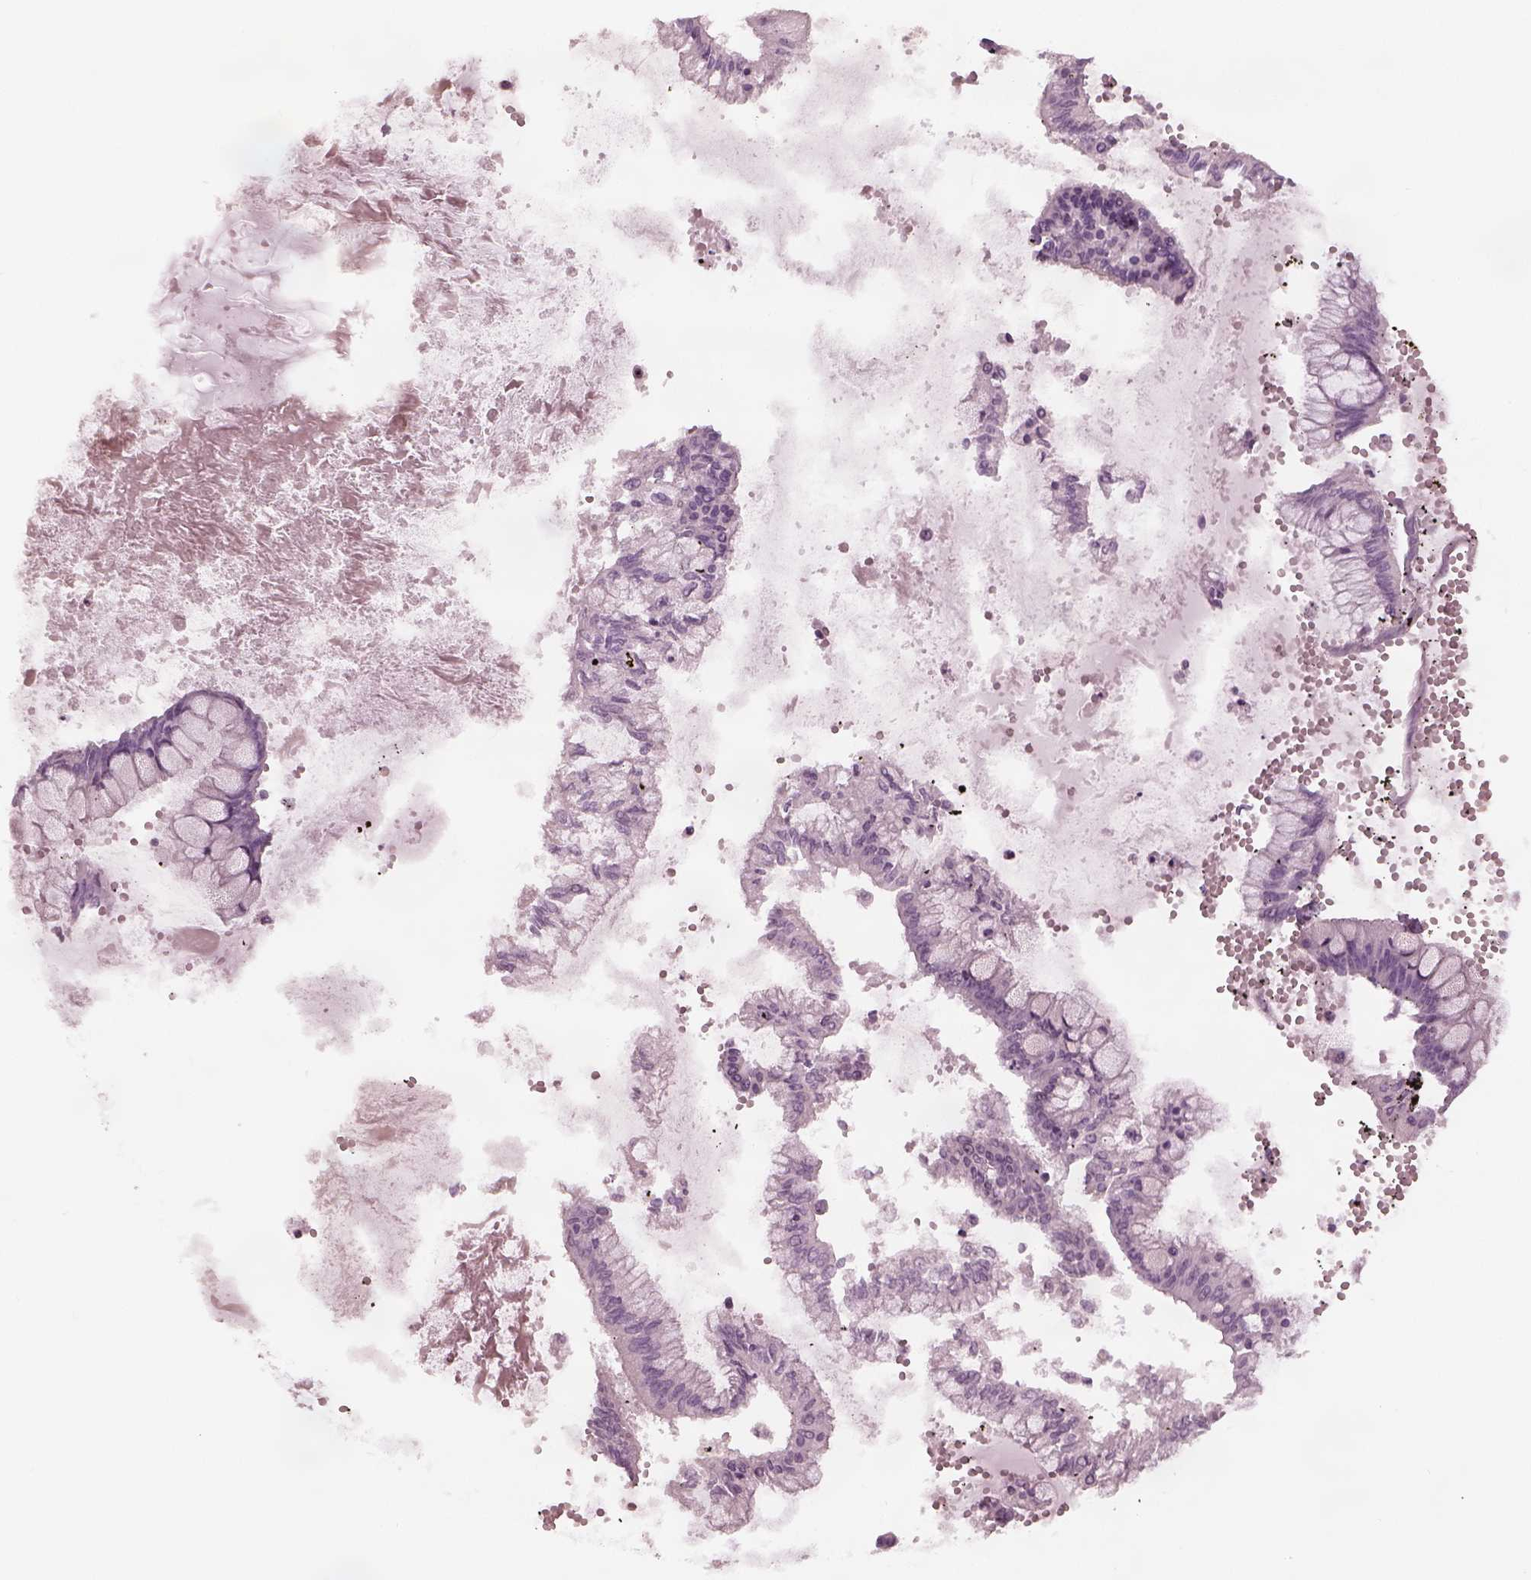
{"staining": {"intensity": "negative", "quantity": "none", "location": "none"}, "tissue": "ovarian cancer", "cell_type": "Tumor cells", "image_type": "cancer", "snomed": [{"axis": "morphology", "description": "Cystadenocarcinoma, mucinous, NOS"}, {"axis": "topography", "description": "Ovary"}], "caption": "A high-resolution micrograph shows IHC staining of ovarian cancer (mucinous cystadenocarcinoma), which exhibits no significant staining in tumor cells. (DAB (3,3'-diaminobenzidine) immunohistochemistry, high magnification).", "gene": "MIA", "patient": {"sex": "female", "age": 67}}